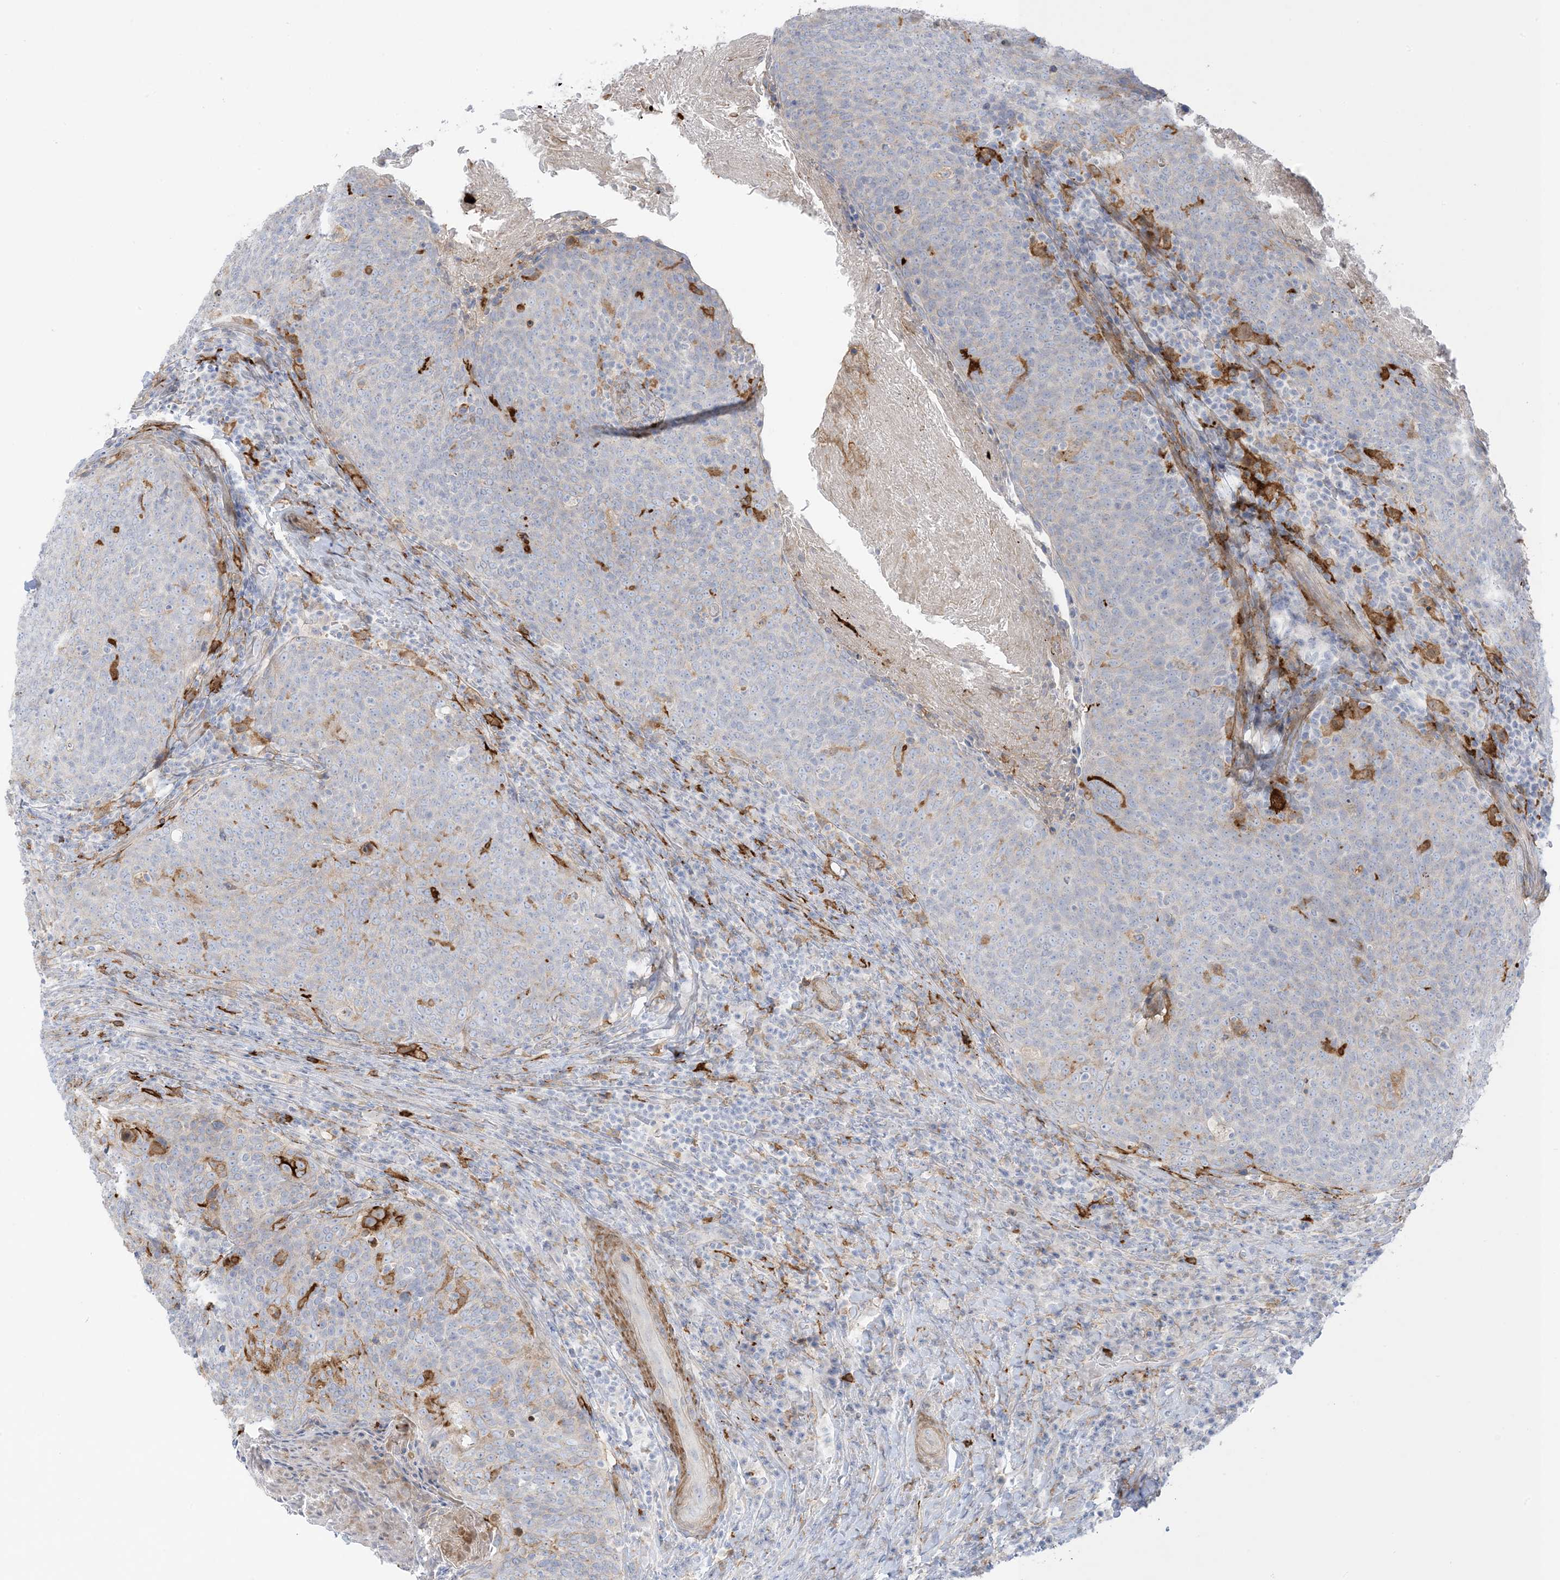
{"staining": {"intensity": "negative", "quantity": "none", "location": "none"}, "tissue": "head and neck cancer", "cell_type": "Tumor cells", "image_type": "cancer", "snomed": [{"axis": "morphology", "description": "Squamous cell carcinoma, NOS"}, {"axis": "morphology", "description": "Squamous cell carcinoma, metastatic, NOS"}, {"axis": "topography", "description": "Lymph node"}, {"axis": "topography", "description": "Head-Neck"}], "caption": "Tumor cells are negative for brown protein staining in head and neck cancer.", "gene": "ICMT", "patient": {"sex": "male", "age": 62}}